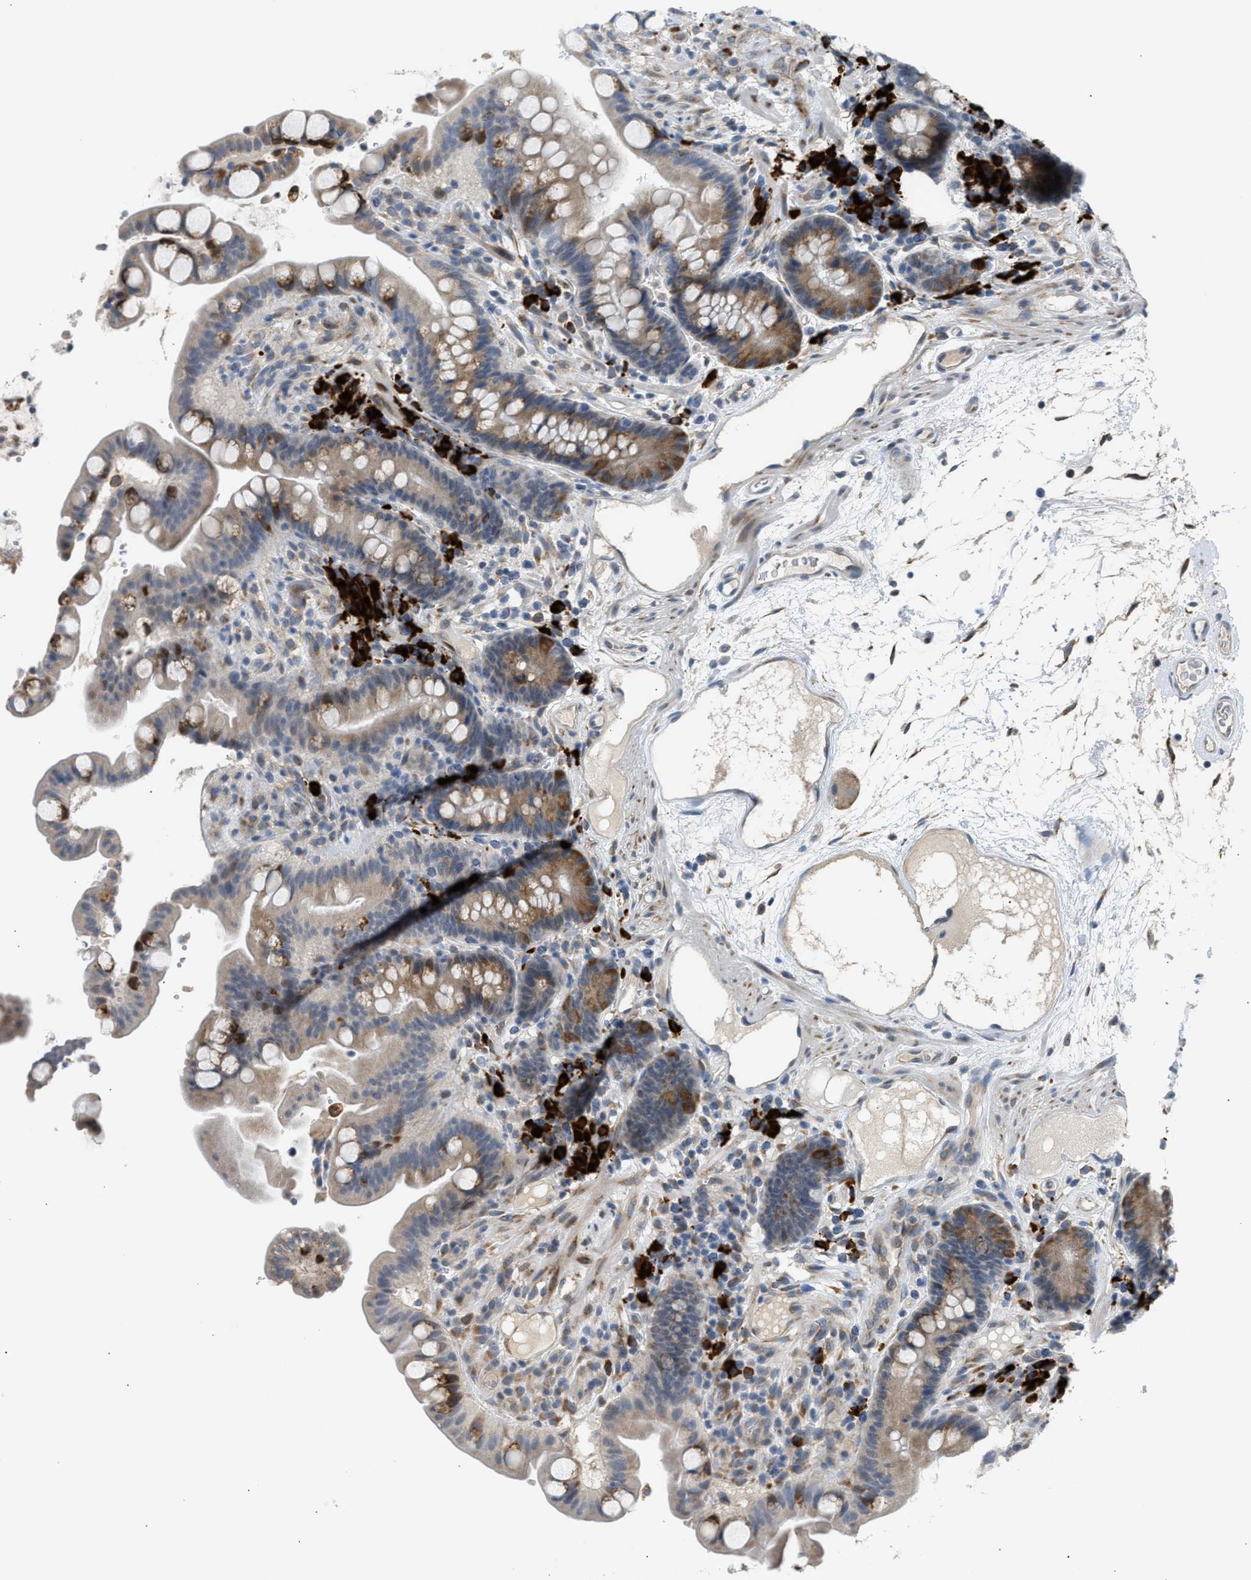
{"staining": {"intensity": "weak", "quantity": "25%-75%", "location": "cytoplasmic/membranous"}, "tissue": "colon", "cell_type": "Endothelial cells", "image_type": "normal", "snomed": [{"axis": "morphology", "description": "Normal tissue, NOS"}, {"axis": "topography", "description": "Colon"}], "caption": "Brown immunohistochemical staining in benign colon shows weak cytoplasmic/membranous staining in approximately 25%-75% of endothelial cells.", "gene": "KCNC2", "patient": {"sex": "male", "age": 73}}